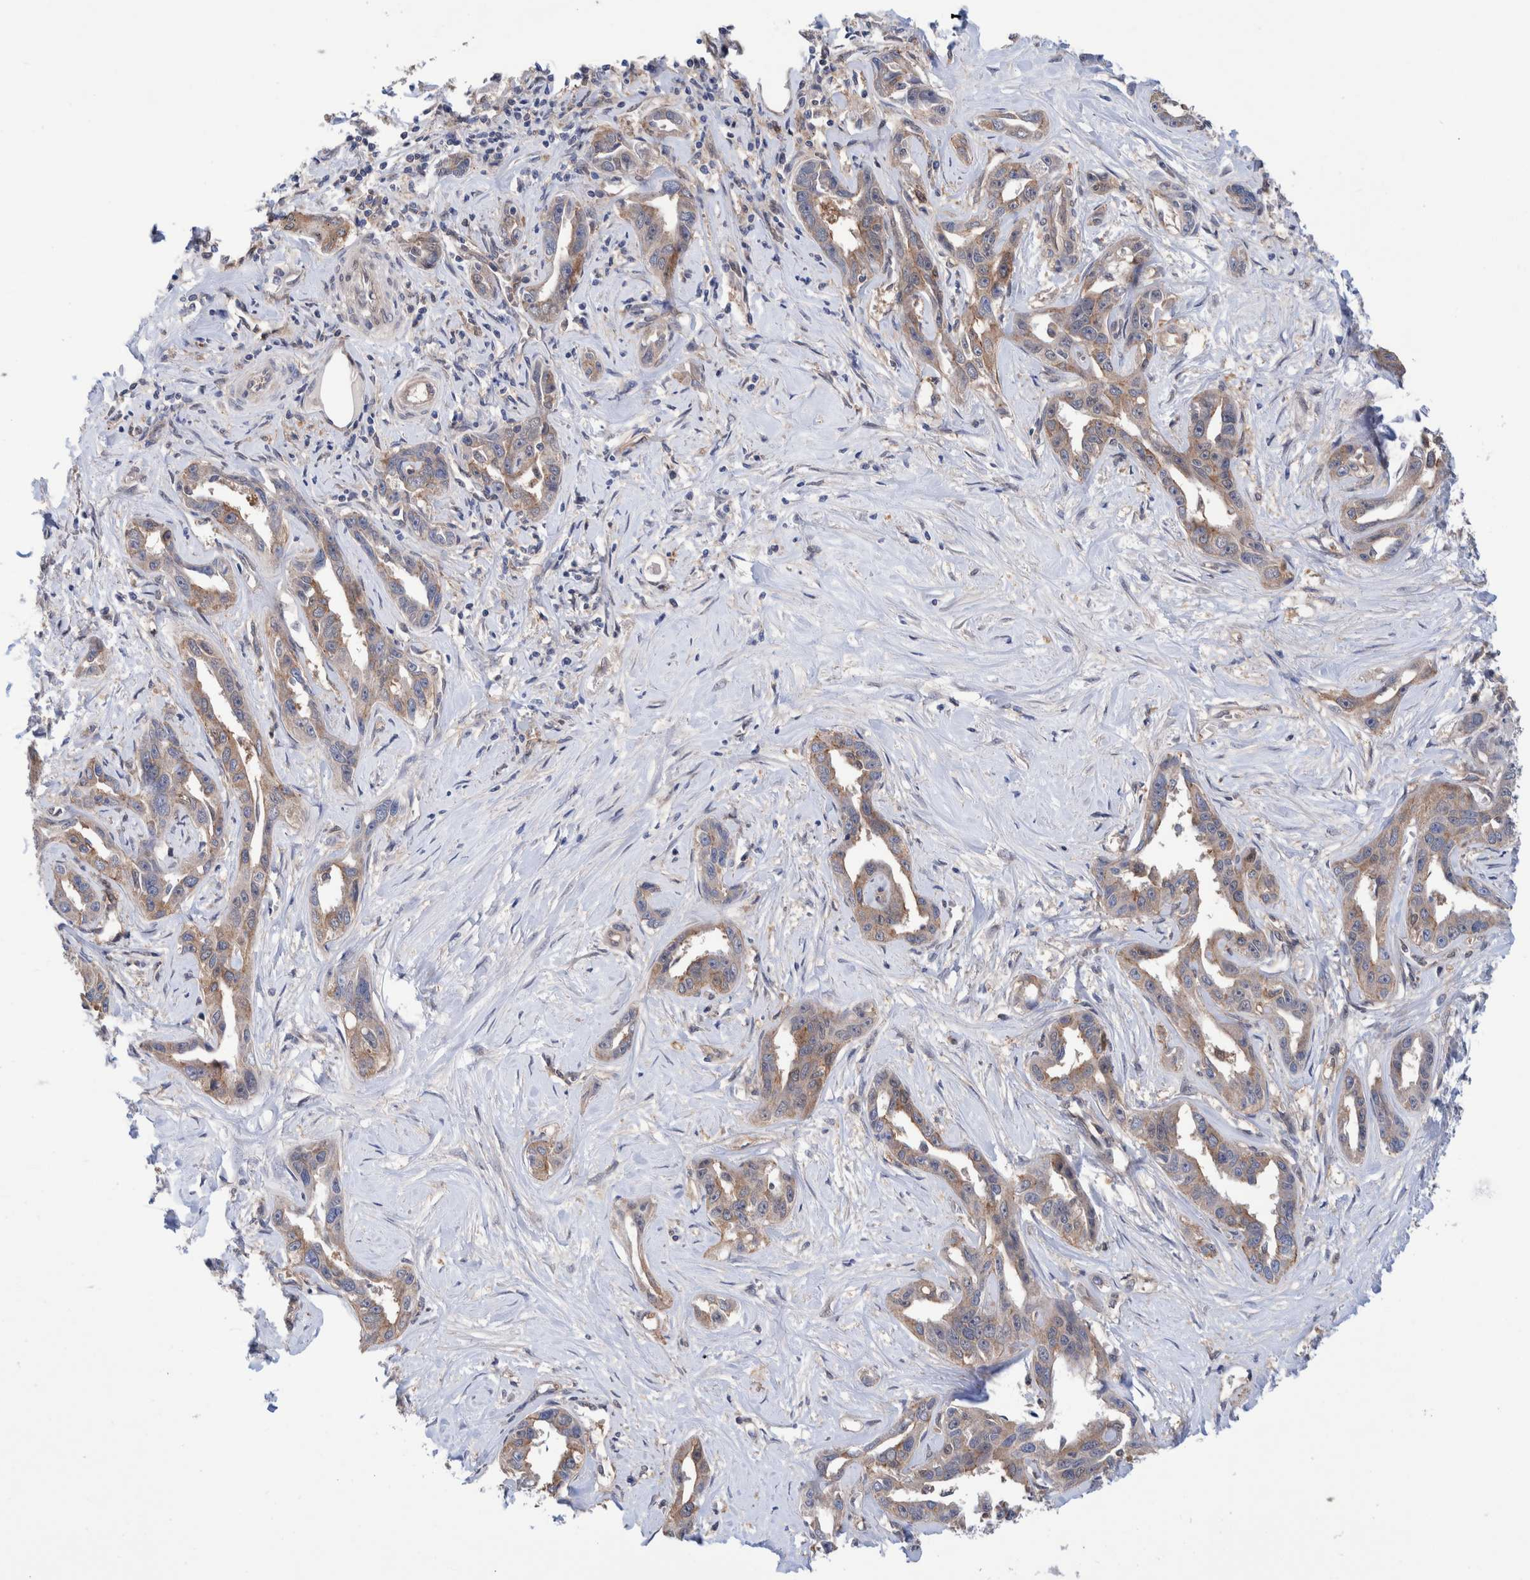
{"staining": {"intensity": "weak", "quantity": ">75%", "location": "cytoplasmic/membranous"}, "tissue": "liver cancer", "cell_type": "Tumor cells", "image_type": "cancer", "snomed": [{"axis": "morphology", "description": "Cholangiocarcinoma"}, {"axis": "topography", "description": "Liver"}], "caption": "High-power microscopy captured an IHC photomicrograph of liver cholangiocarcinoma, revealing weak cytoplasmic/membranous positivity in about >75% of tumor cells.", "gene": "PFAS", "patient": {"sex": "male", "age": 59}}